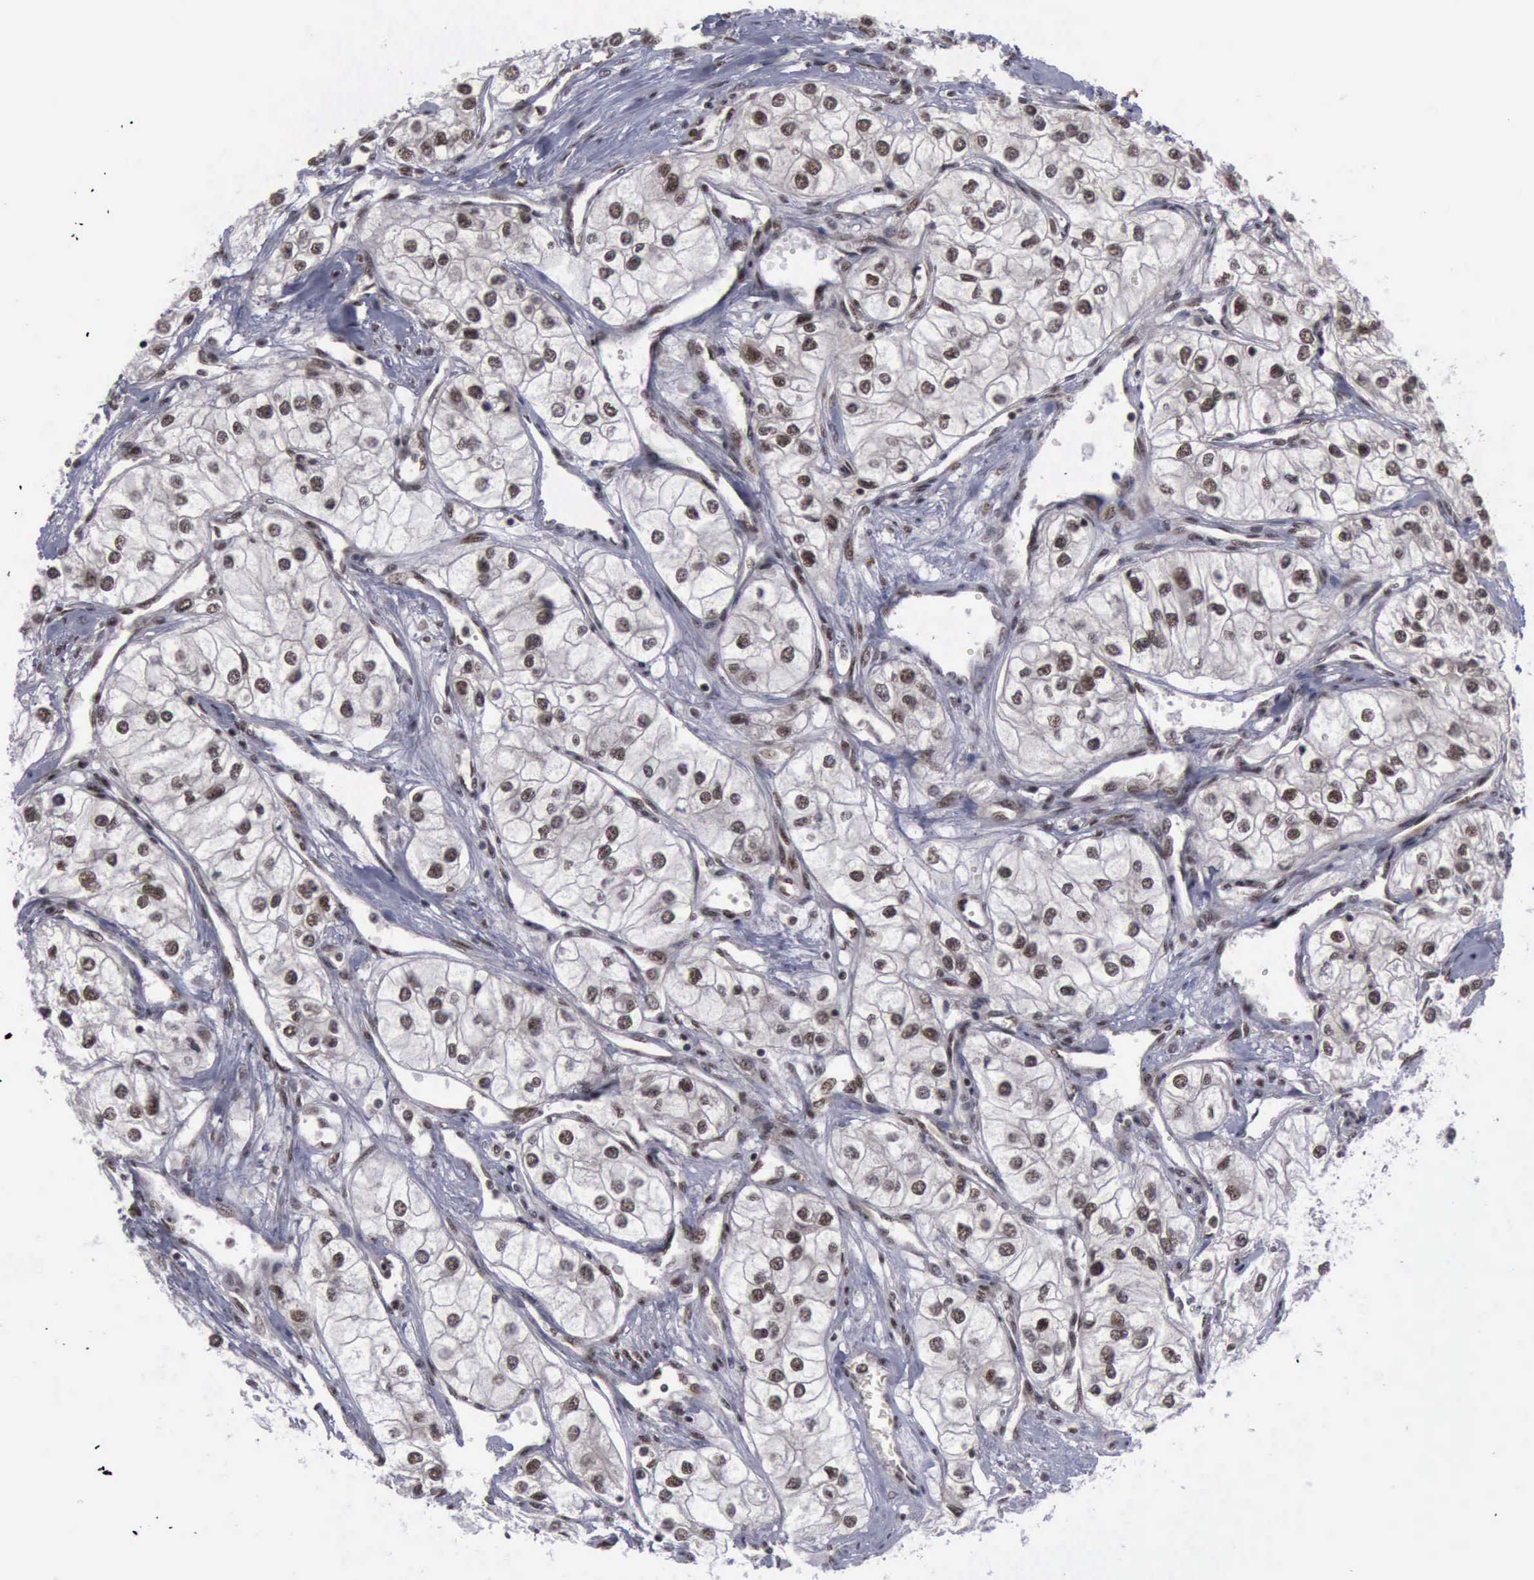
{"staining": {"intensity": "moderate", "quantity": ">75%", "location": "nuclear"}, "tissue": "renal cancer", "cell_type": "Tumor cells", "image_type": "cancer", "snomed": [{"axis": "morphology", "description": "Adenocarcinoma, NOS"}, {"axis": "topography", "description": "Kidney"}], "caption": "This is an image of IHC staining of renal cancer, which shows moderate expression in the nuclear of tumor cells.", "gene": "ATM", "patient": {"sex": "male", "age": 57}}